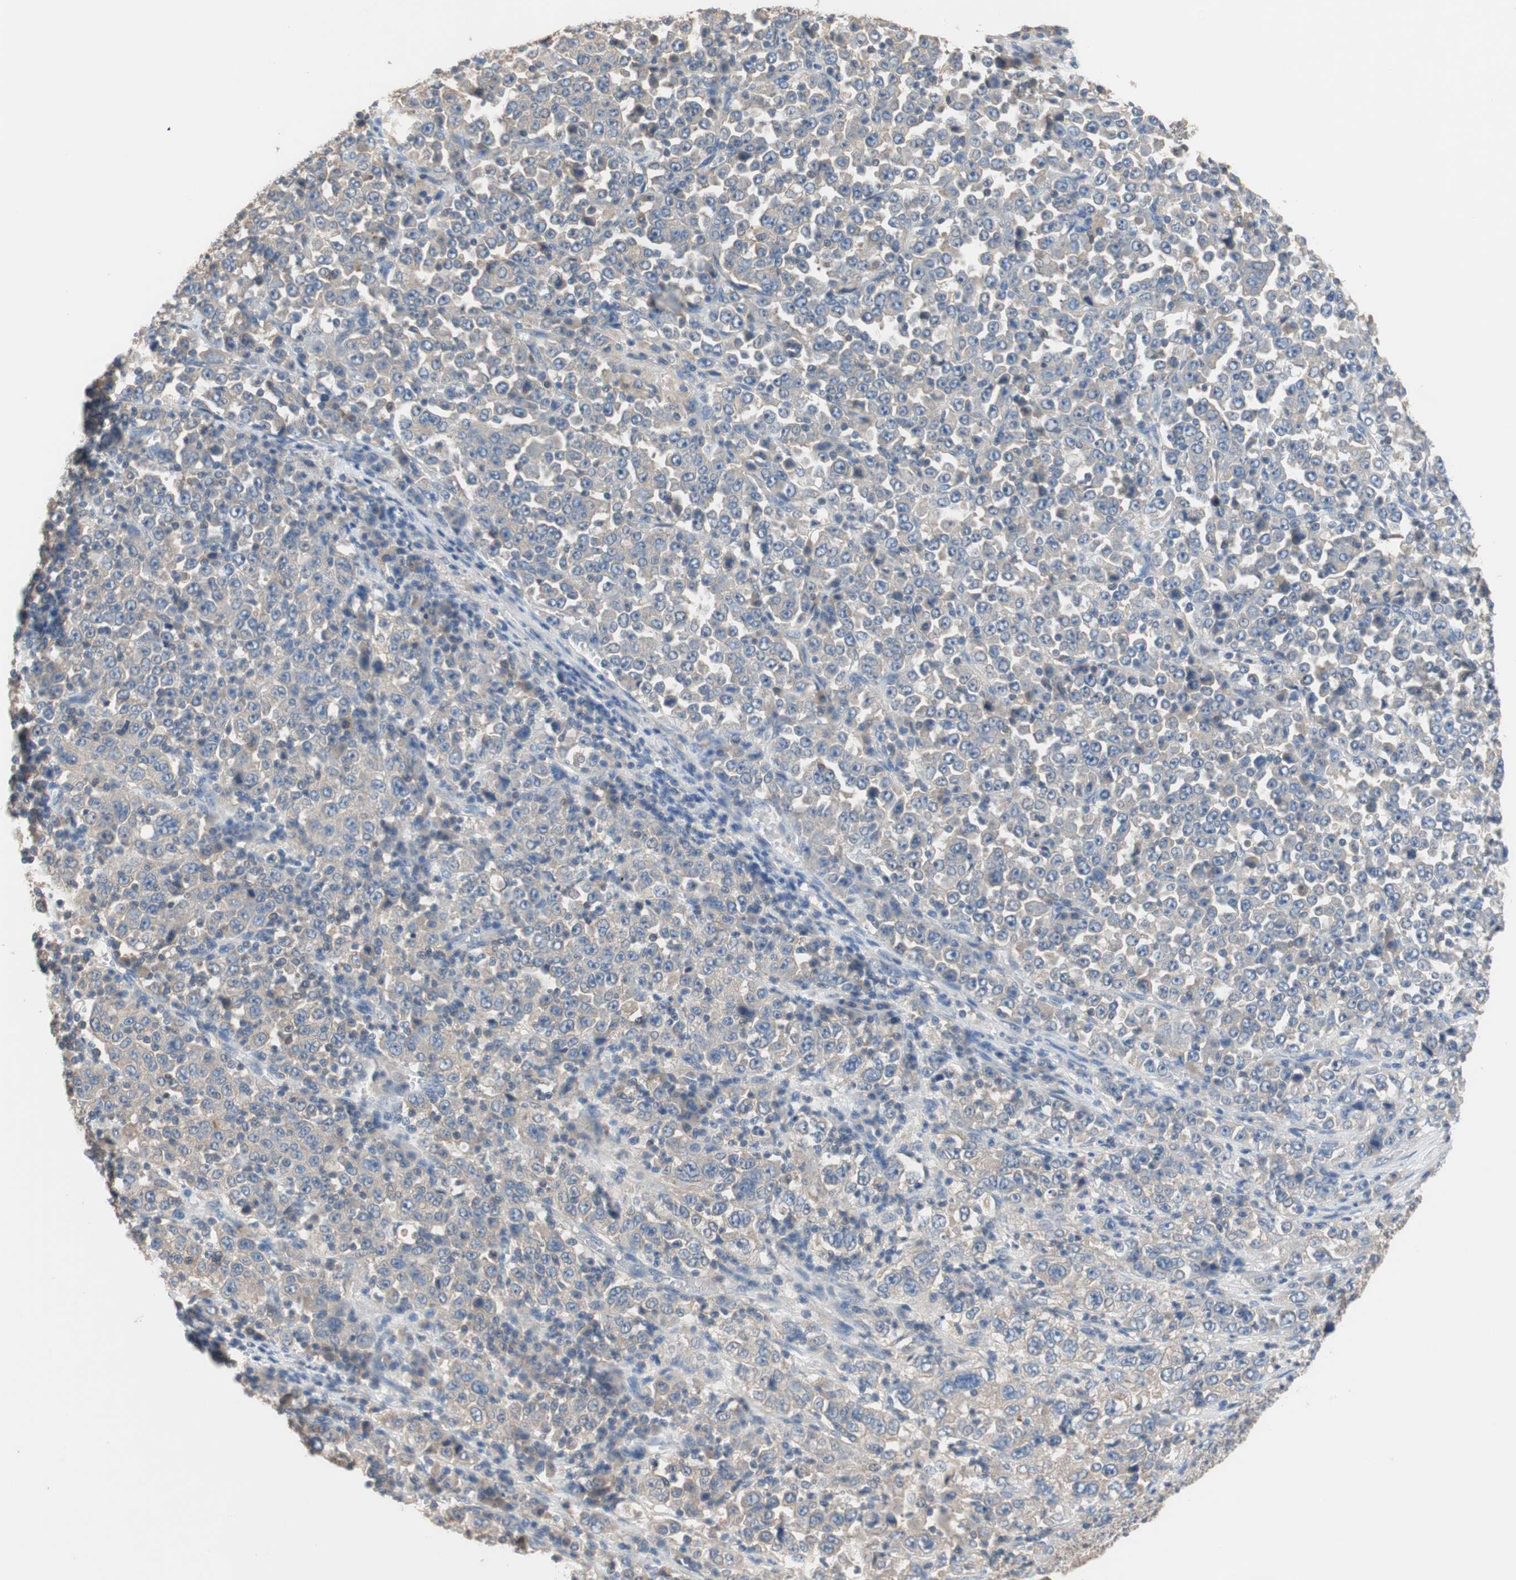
{"staining": {"intensity": "moderate", "quantity": "<25%", "location": "cytoplasmic/membranous"}, "tissue": "stomach cancer", "cell_type": "Tumor cells", "image_type": "cancer", "snomed": [{"axis": "morphology", "description": "Normal tissue, NOS"}, {"axis": "morphology", "description": "Adenocarcinoma, NOS"}, {"axis": "topography", "description": "Stomach, upper"}, {"axis": "topography", "description": "Stomach"}], "caption": "The micrograph demonstrates immunohistochemical staining of stomach cancer (adenocarcinoma). There is moderate cytoplasmic/membranous expression is seen in about <25% of tumor cells.", "gene": "ADAP1", "patient": {"sex": "male", "age": 59}}